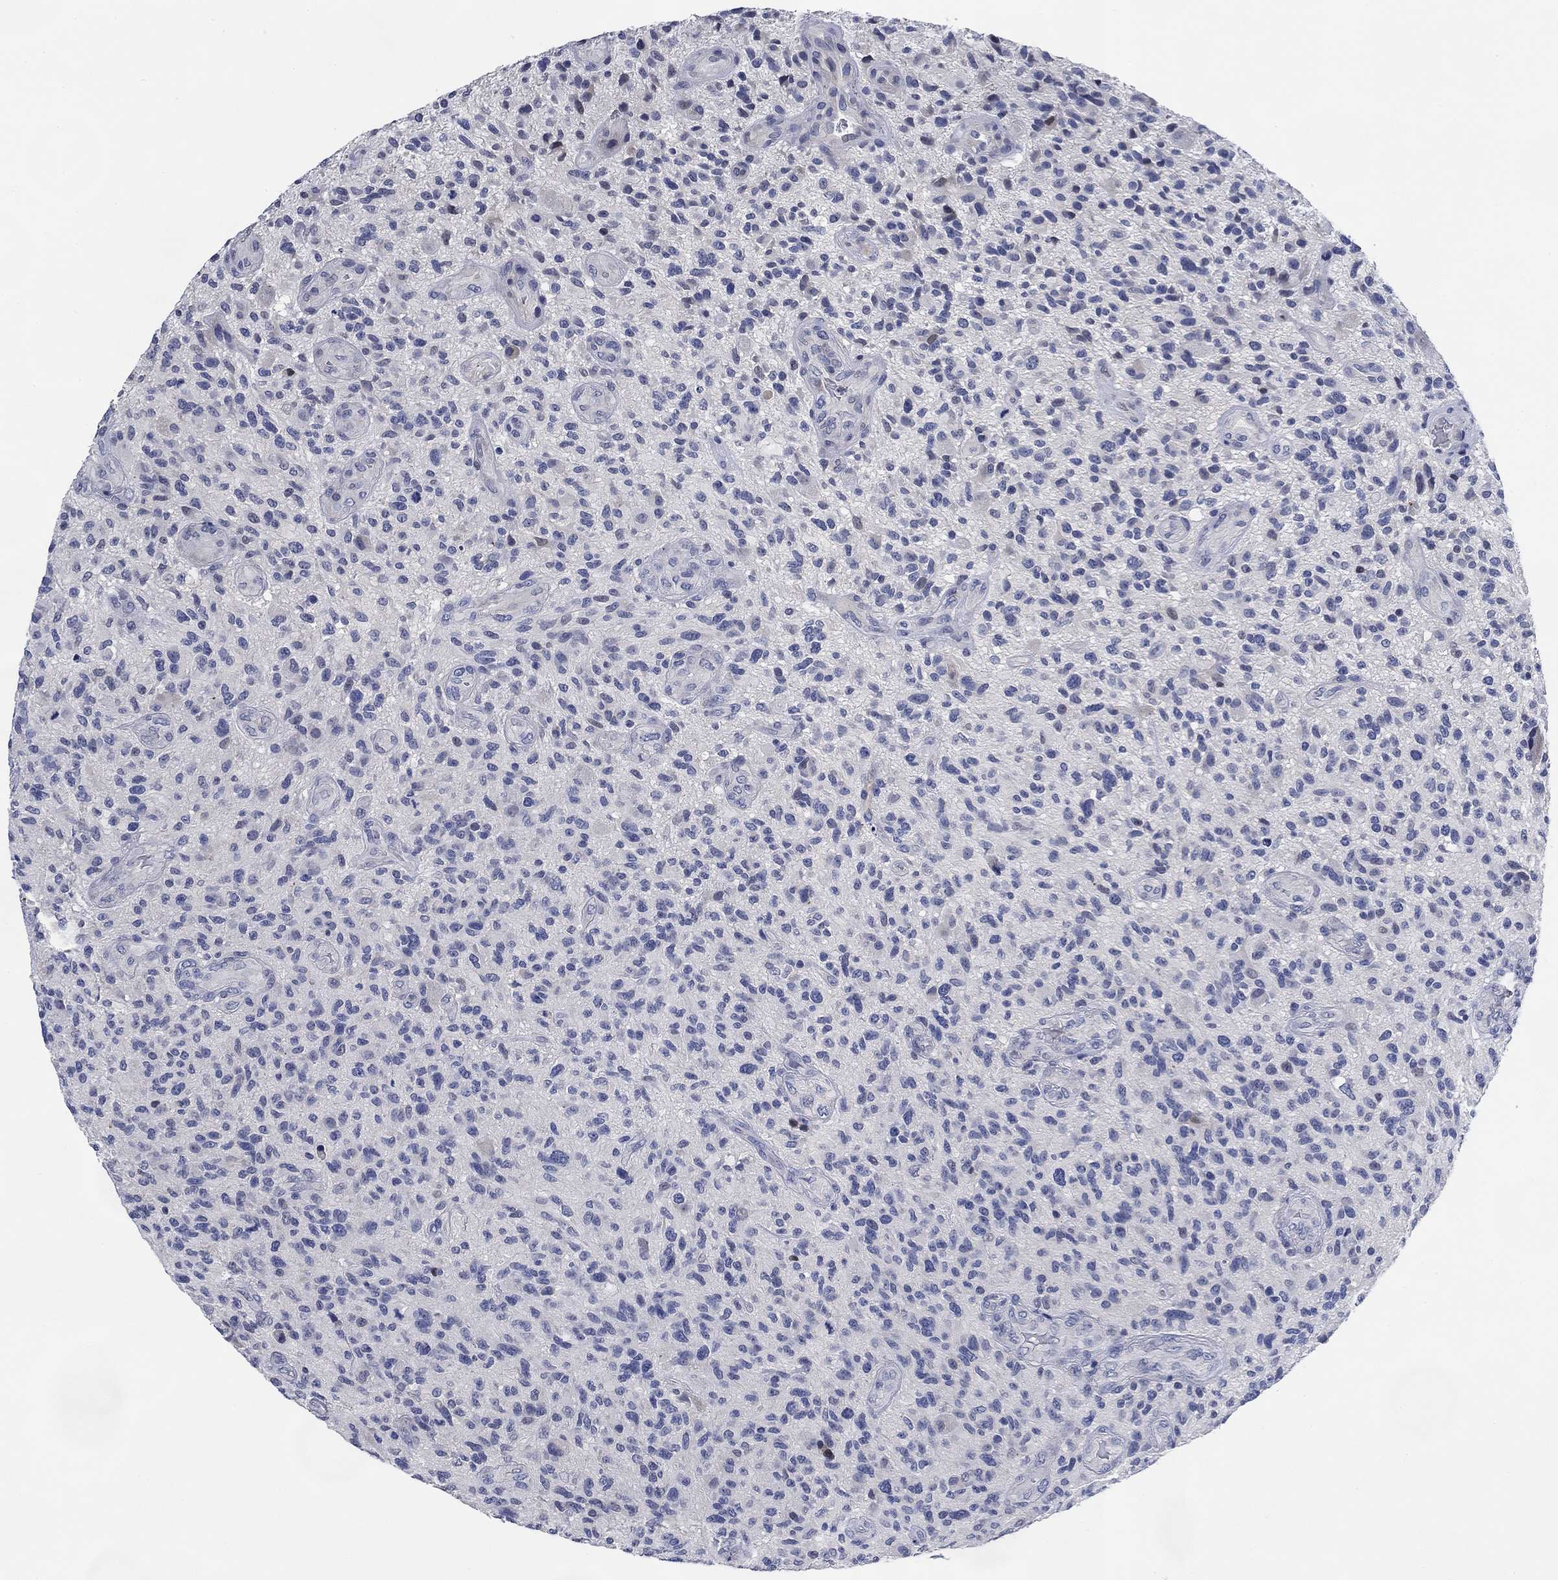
{"staining": {"intensity": "negative", "quantity": "none", "location": "none"}, "tissue": "glioma", "cell_type": "Tumor cells", "image_type": "cancer", "snomed": [{"axis": "morphology", "description": "Glioma, malignant, High grade"}, {"axis": "topography", "description": "Brain"}], "caption": "The micrograph demonstrates no significant positivity in tumor cells of glioma.", "gene": "DAZL", "patient": {"sex": "male", "age": 47}}